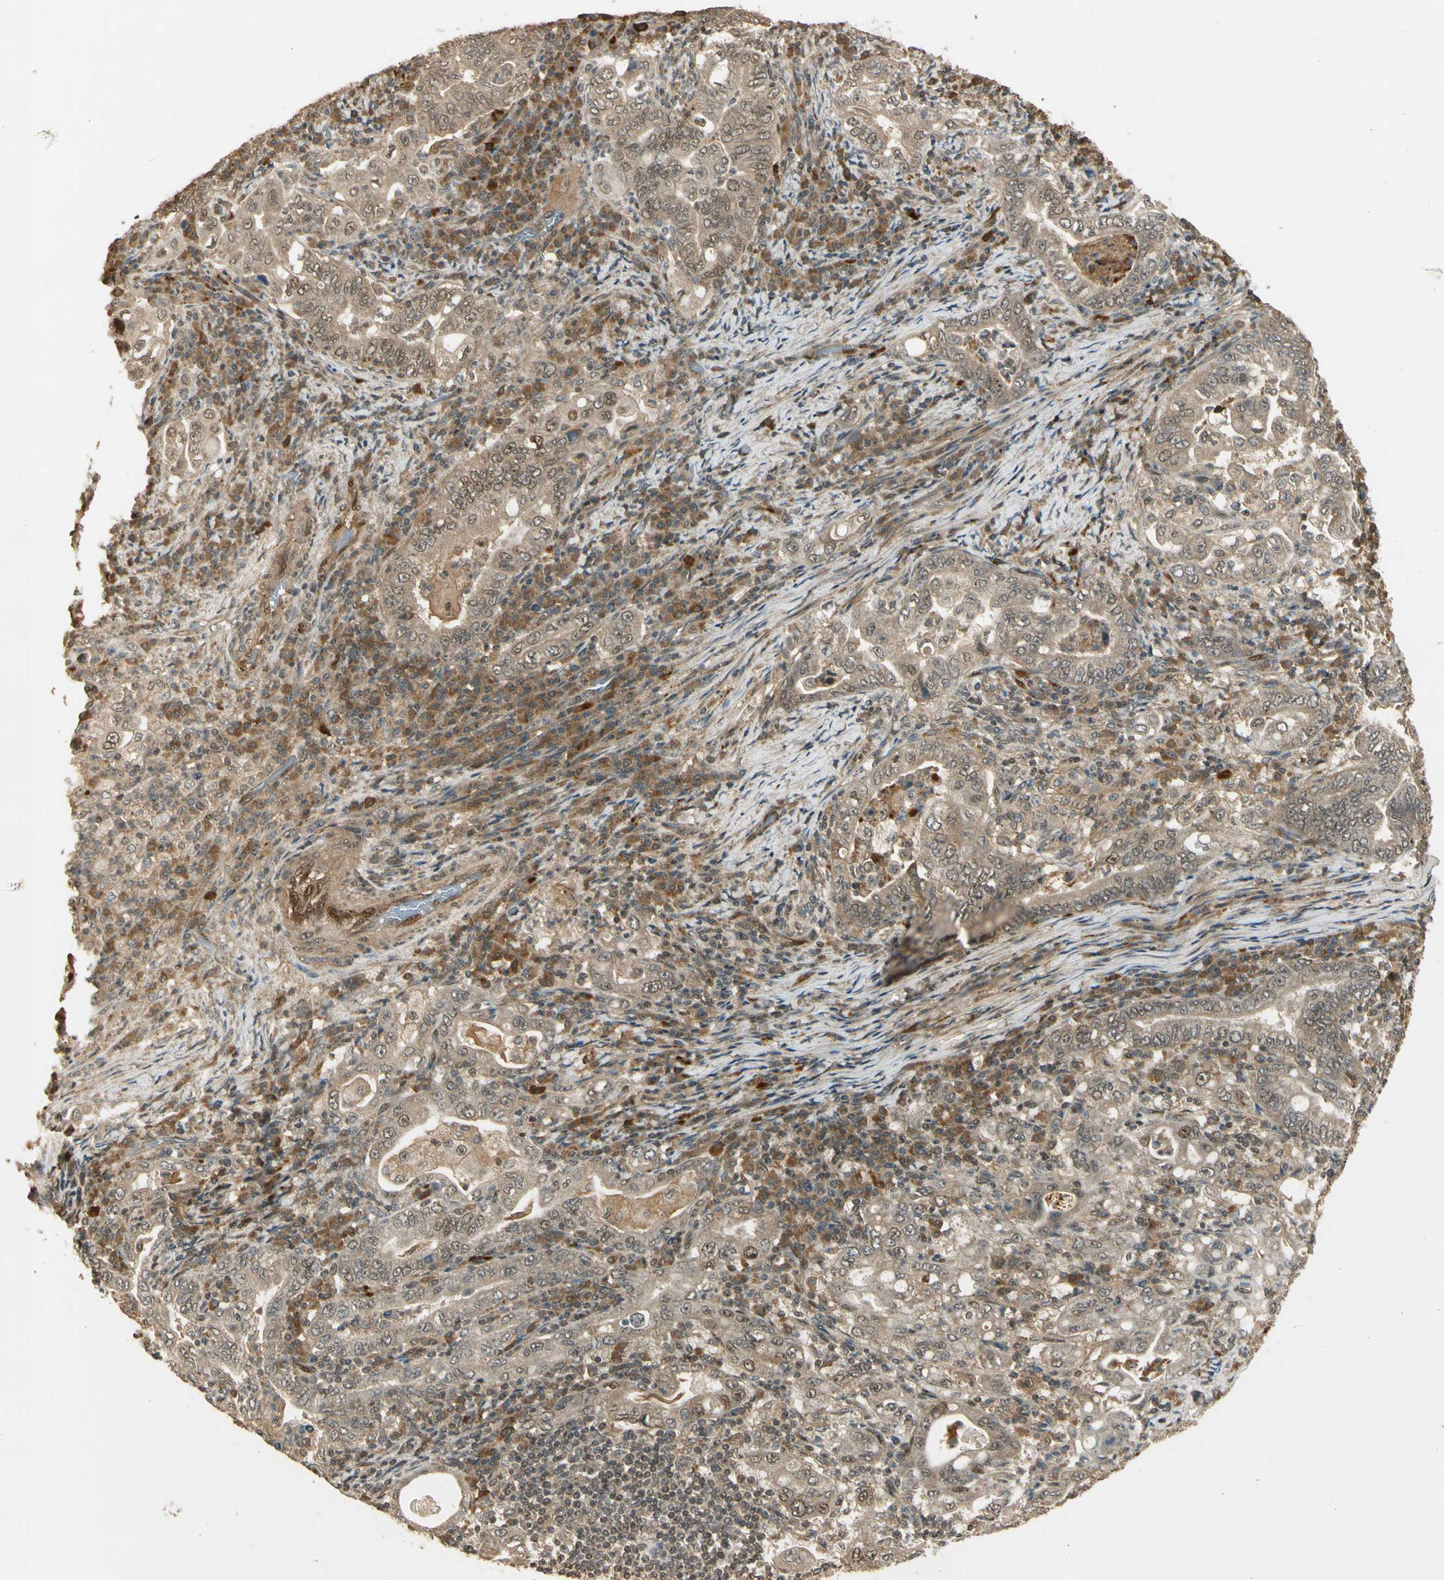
{"staining": {"intensity": "weak", "quantity": ">75%", "location": "cytoplasmic/membranous,nuclear"}, "tissue": "stomach cancer", "cell_type": "Tumor cells", "image_type": "cancer", "snomed": [{"axis": "morphology", "description": "Normal tissue, NOS"}, {"axis": "morphology", "description": "Adenocarcinoma, NOS"}, {"axis": "topography", "description": "Esophagus"}, {"axis": "topography", "description": "Stomach, upper"}, {"axis": "topography", "description": "Peripheral nerve tissue"}], "caption": "Immunohistochemical staining of human adenocarcinoma (stomach) displays low levels of weak cytoplasmic/membranous and nuclear positivity in approximately >75% of tumor cells.", "gene": "GMEB2", "patient": {"sex": "male", "age": 62}}